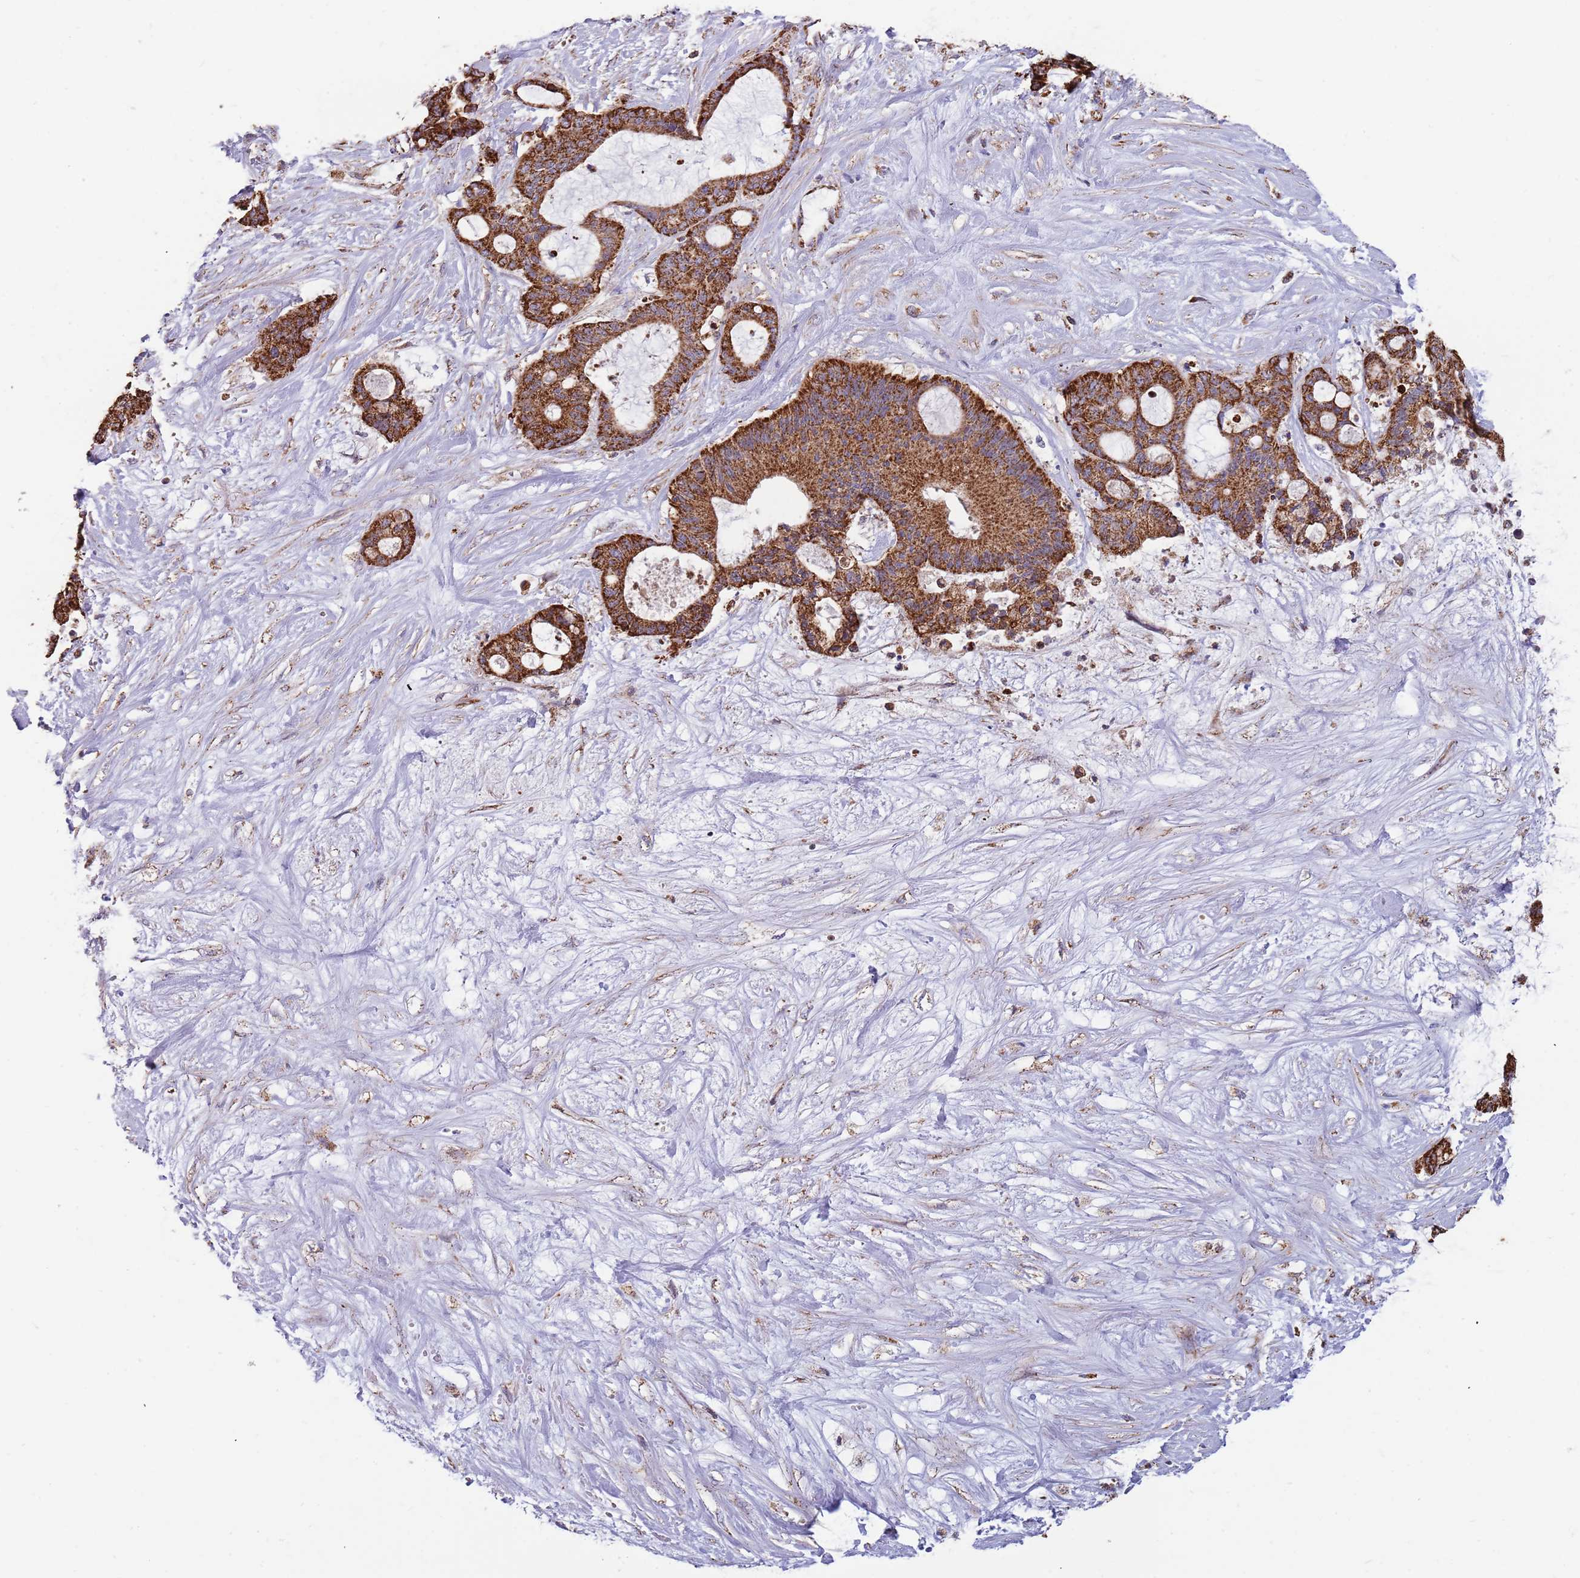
{"staining": {"intensity": "strong", "quantity": ">75%", "location": "cytoplasmic/membranous"}, "tissue": "liver cancer", "cell_type": "Tumor cells", "image_type": "cancer", "snomed": [{"axis": "morphology", "description": "Normal tissue, NOS"}, {"axis": "morphology", "description": "Cholangiocarcinoma"}, {"axis": "topography", "description": "Liver"}, {"axis": "topography", "description": "Peripheral nerve tissue"}], "caption": "Strong cytoplasmic/membranous expression is seen in about >75% of tumor cells in cholangiocarcinoma (liver).", "gene": "VPS16", "patient": {"sex": "female", "age": 73}}